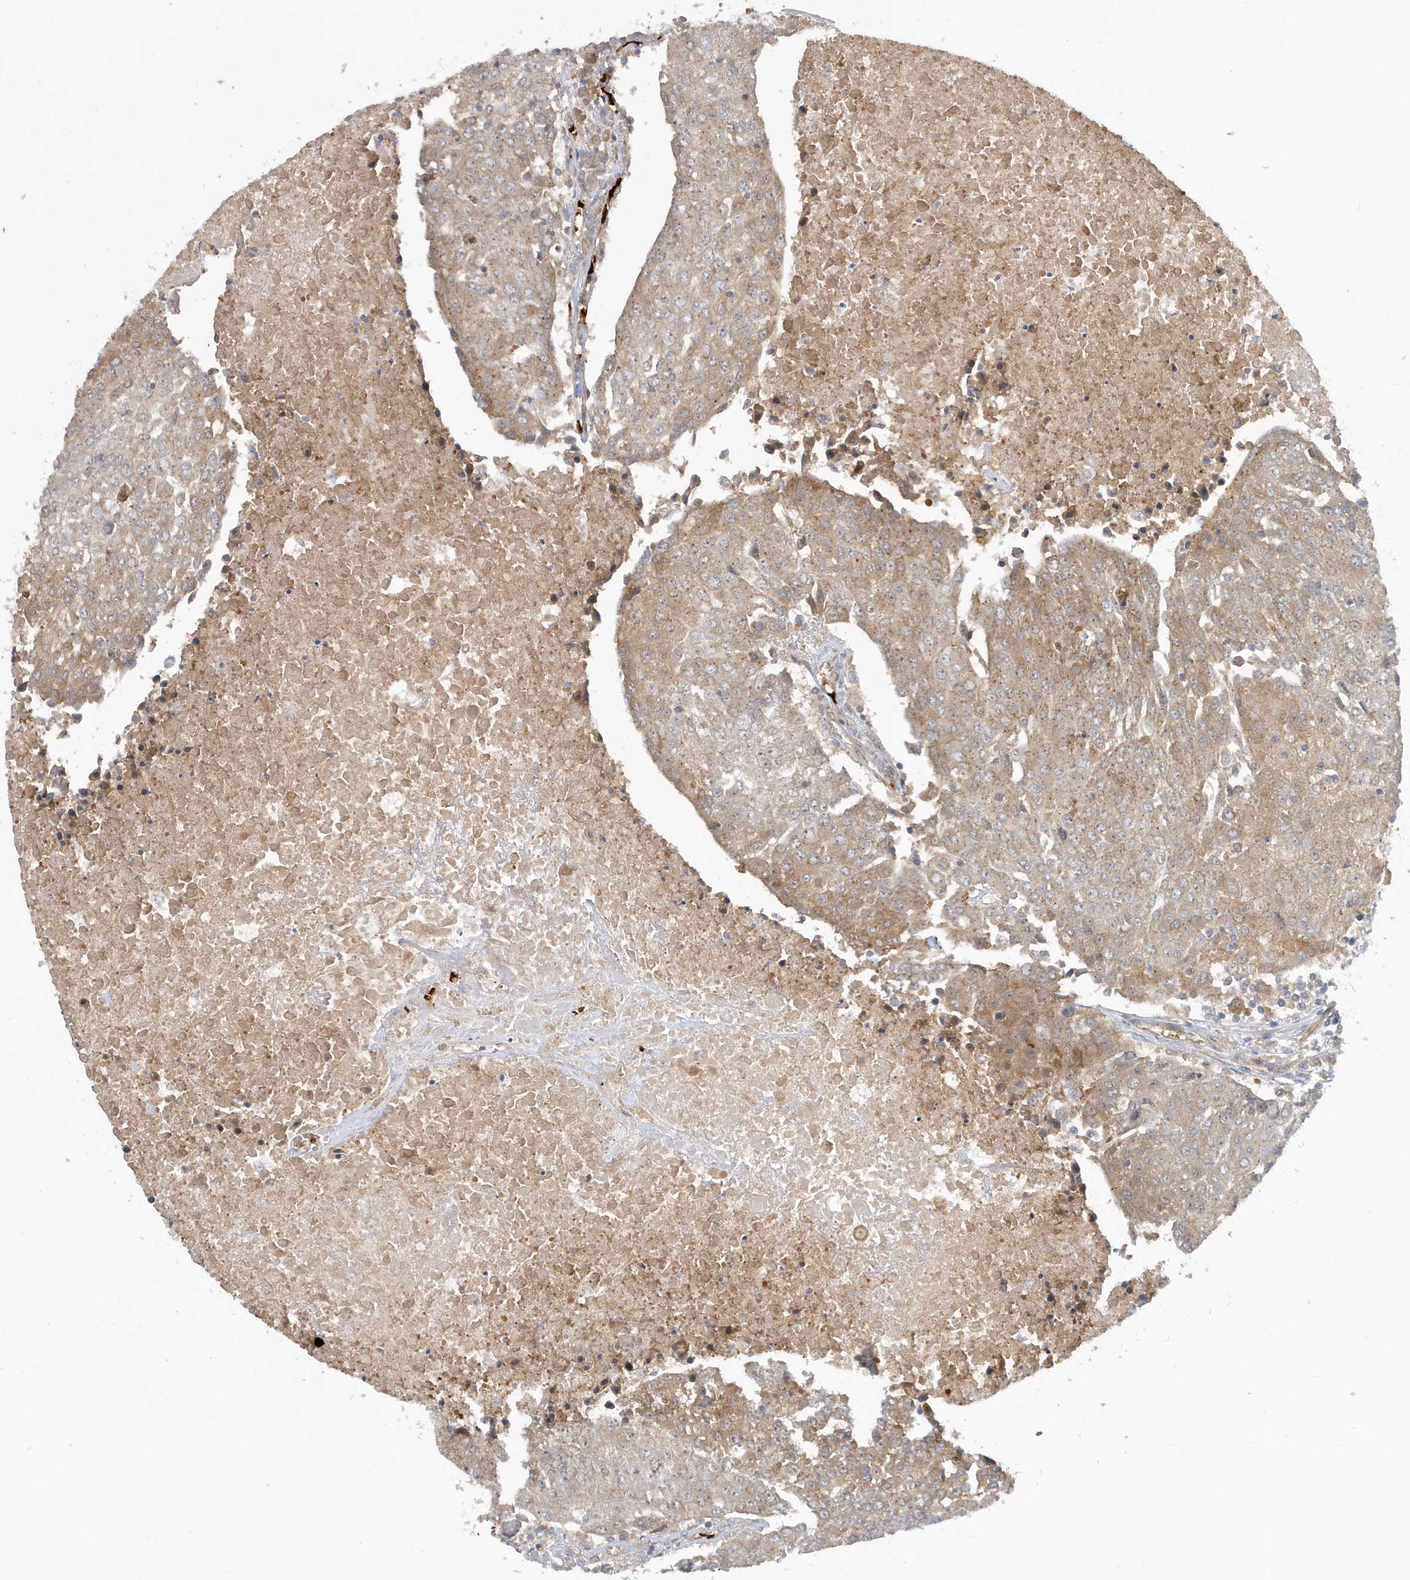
{"staining": {"intensity": "weak", "quantity": "25%-75%", "location": "cytoplasmic/membranous"}, "tissue": "urothelial cancer", "cell_type": "Tumor cells", "image_type": "cancer", "snomed": [{"axis": "morphology", "description": "Urothelial carcinoma, High grade"}, {"axis": "topography", "description": "Urinary bladder"}], "caption": "Approximately 25%-75% of tumor cells in urothelial cancer show weak cytoplasmic/membranous protein staining as visualized by brown immunohistochemical staining.", "gene": "FYCO1", "patient": {"sex": "female", "age": 85}}